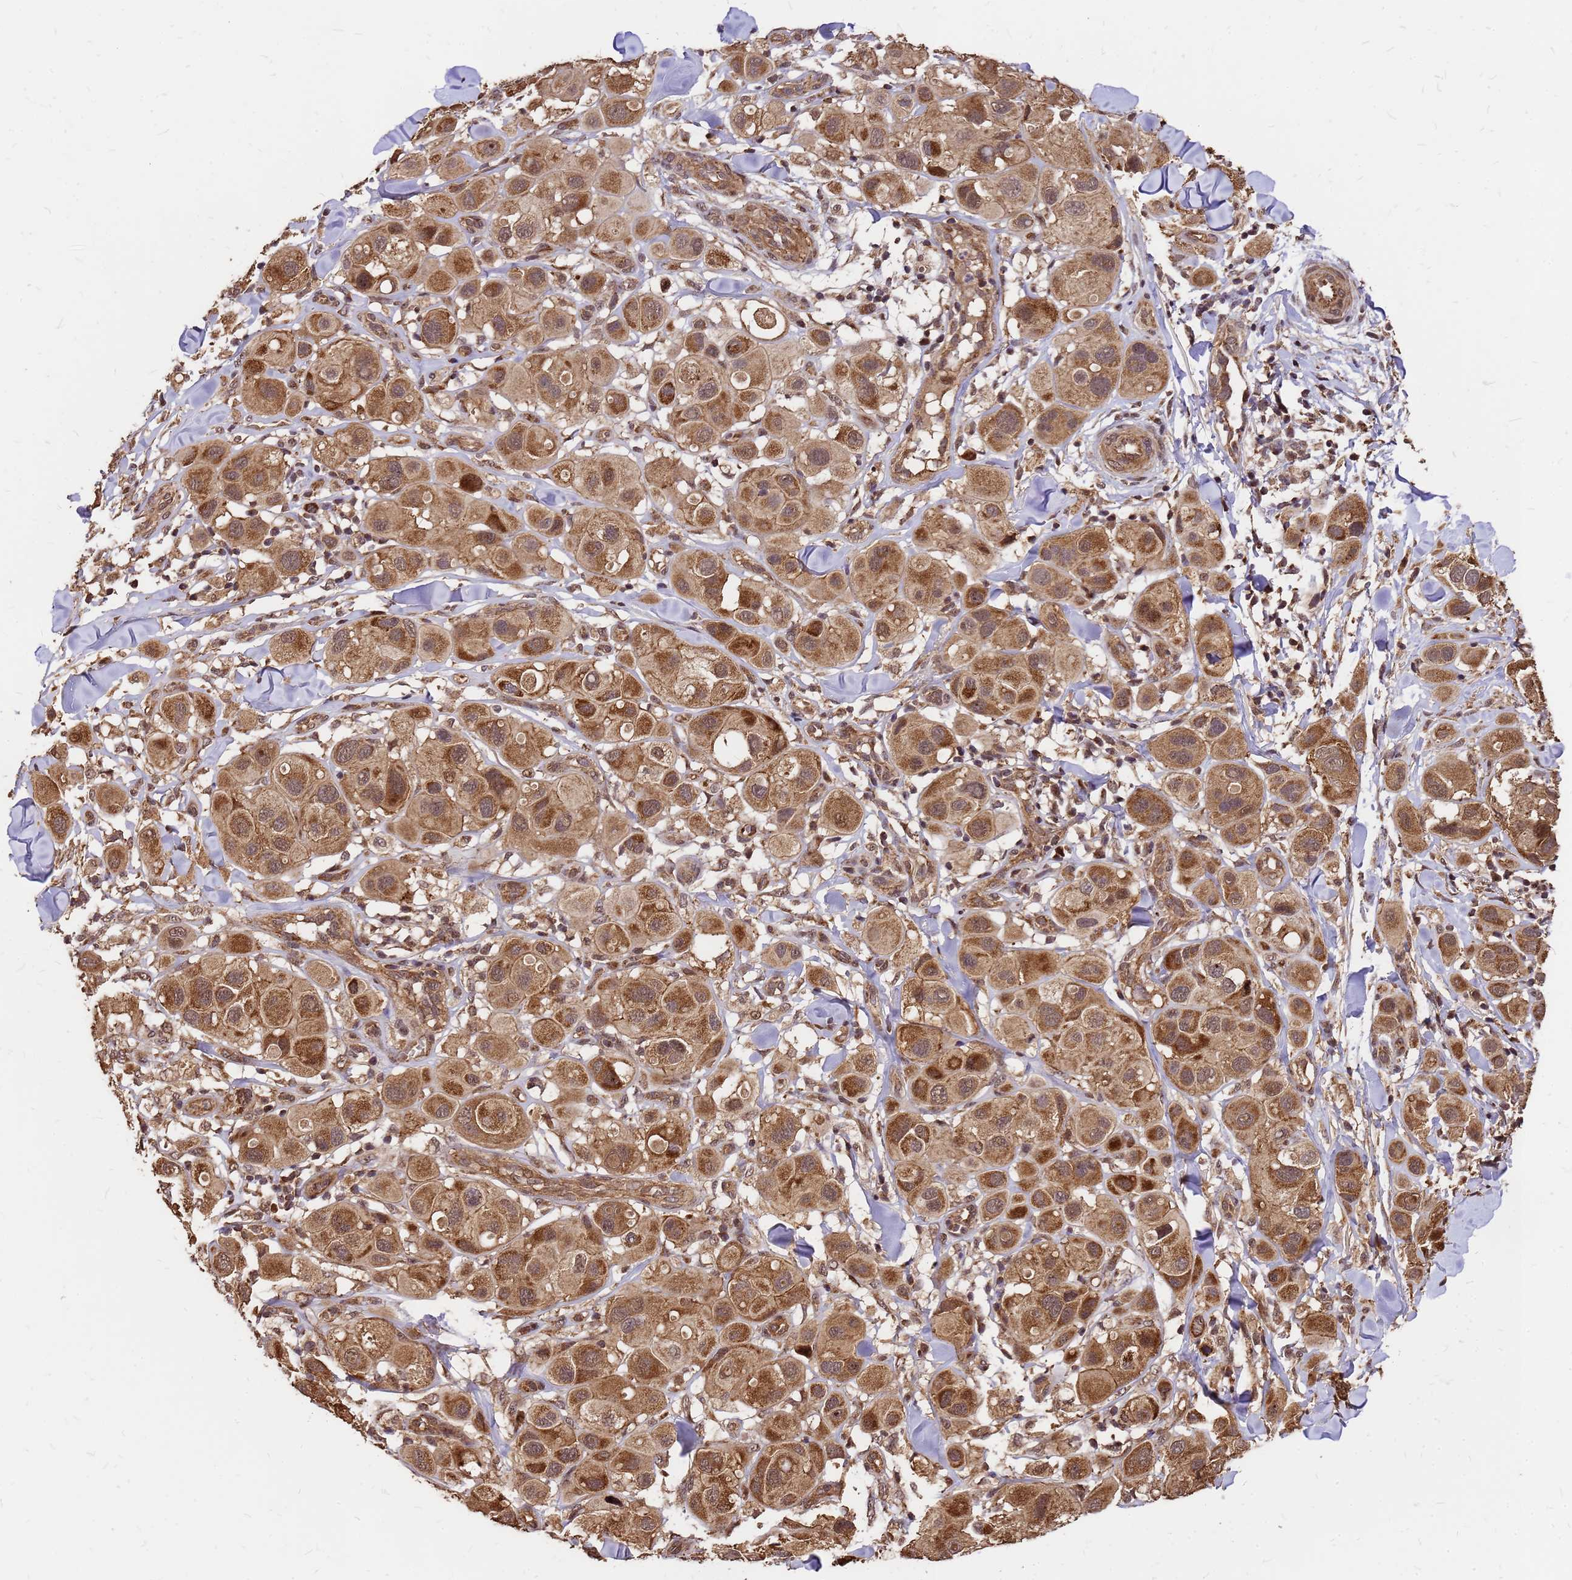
{"staining": {"intensity": "moderate", "quantity": ">75%", "location": "cytoplasmic/membranous,nuclear"}, "tissue": "melanoma", "cell_type": "Tumor cells", "image_type": "cancer", "snomed": [{"axis": "morphology", "description": "Malignant melanoma, Metastatic site"}, {"axis": "topography", "description": "Skin"}], "caption": "IHC (DAB) staining of malignant melanoma (metastatic site) shows moderate cytoplasmic/membranous and nuclear protein positivity in approximately >75% of tumor cells.", "gene": "GPATCH8", "patient": {"sex": "male", "age": 41}}